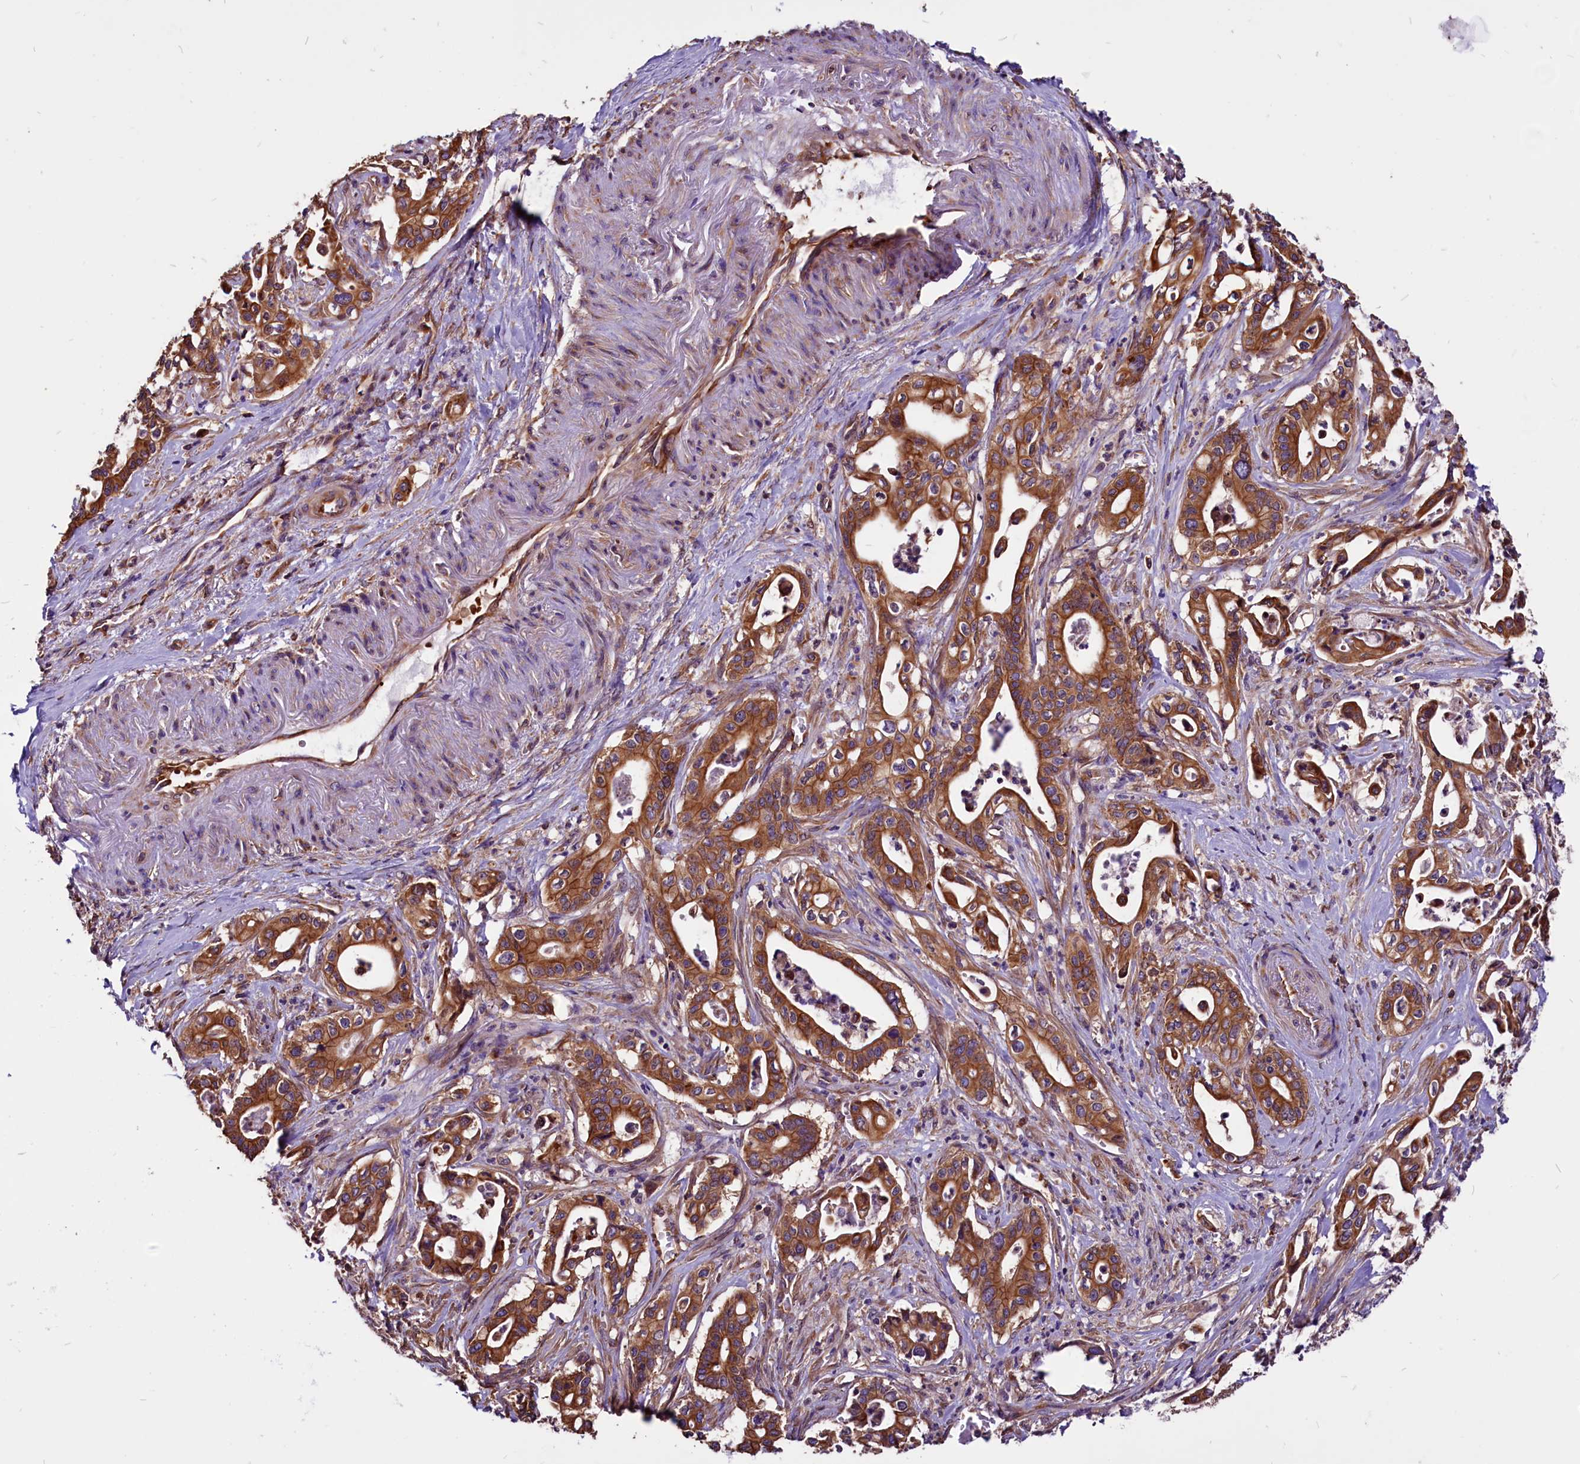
{"staining": {"intensity": "strong", "quantity": ">75%", "location": "cytoplasmic/membranous"}, "tissue": "pancreatic cancer", "cell_type": "Tumor cells", "image_type": "cancer", "snomed": [{"axis": "morphology", "description": "Adenocarcinoma, NOS"}, {"axis": "topography", "description": "Pancreas"}], "caption": "The photomicrograph displays staining of pancreatic cancer, revealing strong cytoplasmic/membranous protein expression (brown color) within tumor cells.", "gene": "EIF3G", "patient": {"sex": "female", "age": 77}}